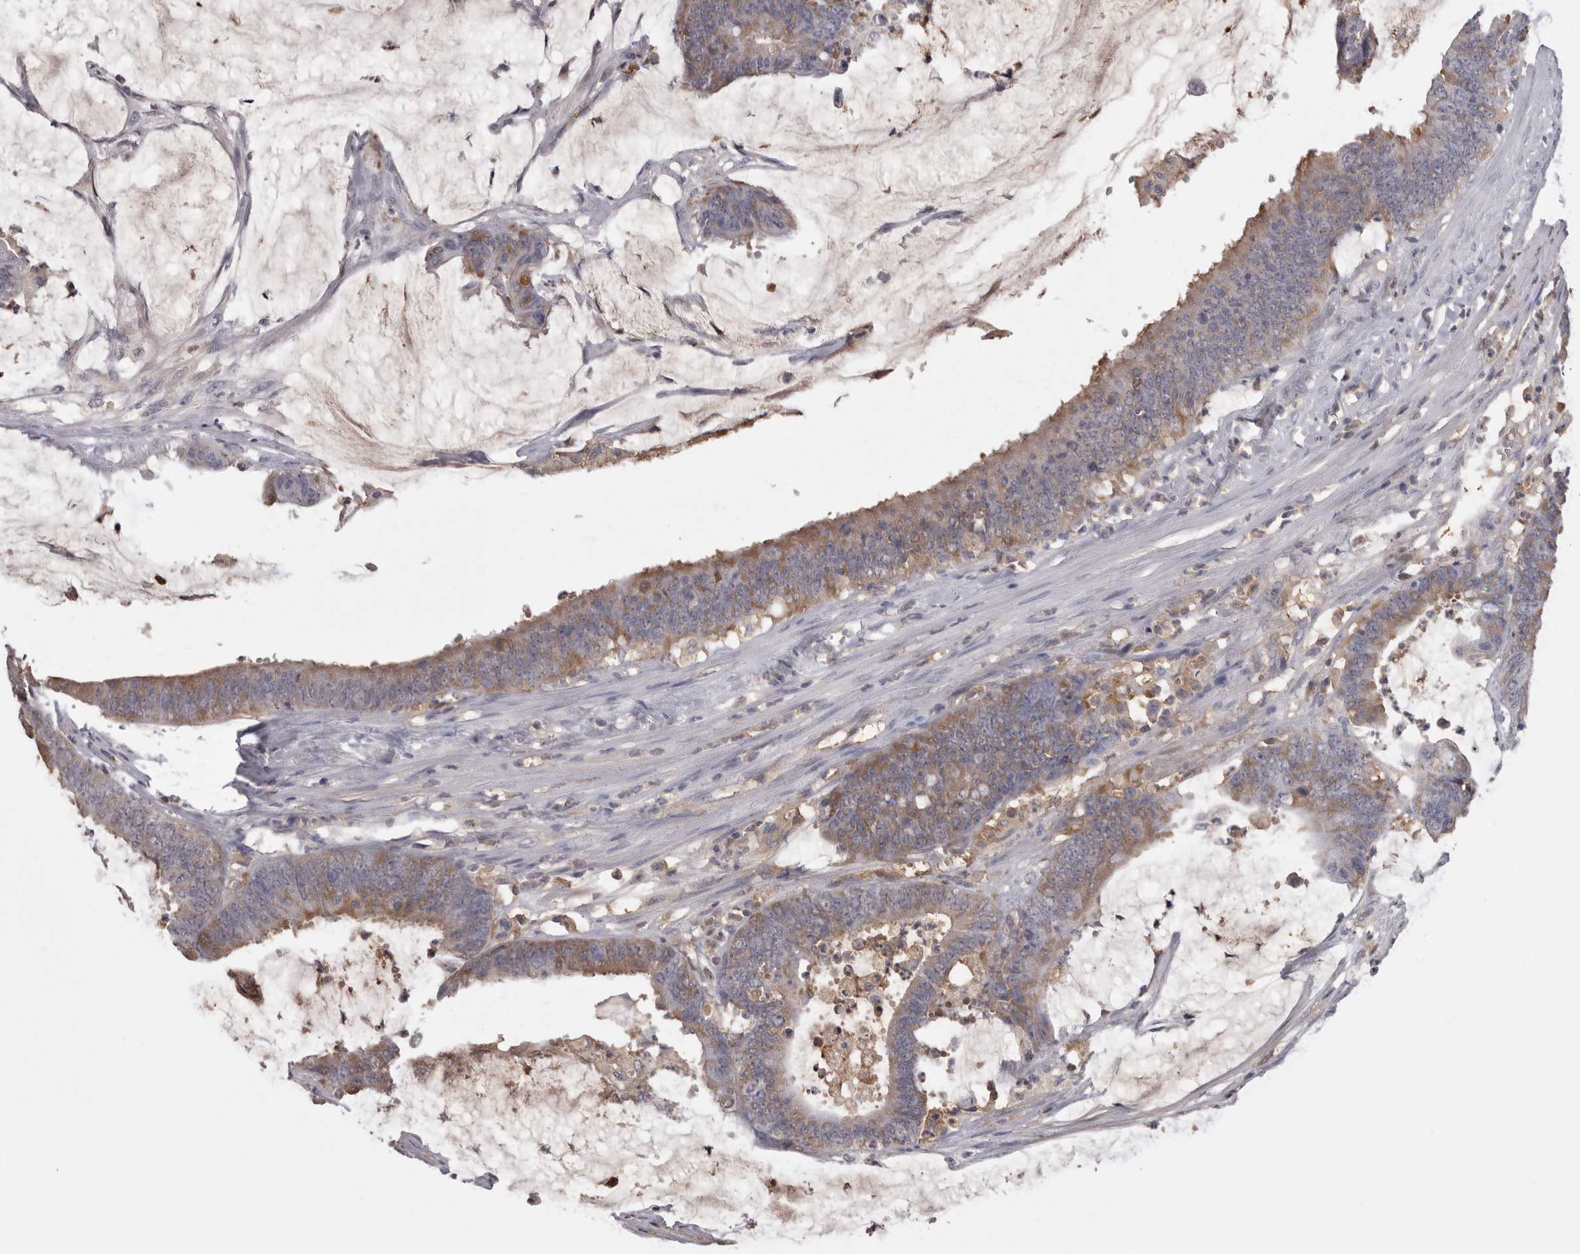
{"staining": {"intensity": "moderate", "quantity": "25%-75%", "location": "cytoplasmic/membranous"}, "tissue": "colorectal cancer", "cell_type": "Tumor cells", "image_type": "cancer", "snomed": [{"axis": "morphology", "description": "Adenocarcinoma, NOS"}, {"axis": "topography", "description": "Rectum"}], "caption": "IHC image of neoplastic tissue: human adenocarcinoma (colorectal) stained using IHC demonstrates medium levels of moderate protein expression localized specifically in the cytoplasmic/membranous of tumor cells, appearing as a cytoplasmic/membranous brown color.", "gene": "SAA4", "patient": {"sex": "female", "age": 66}}